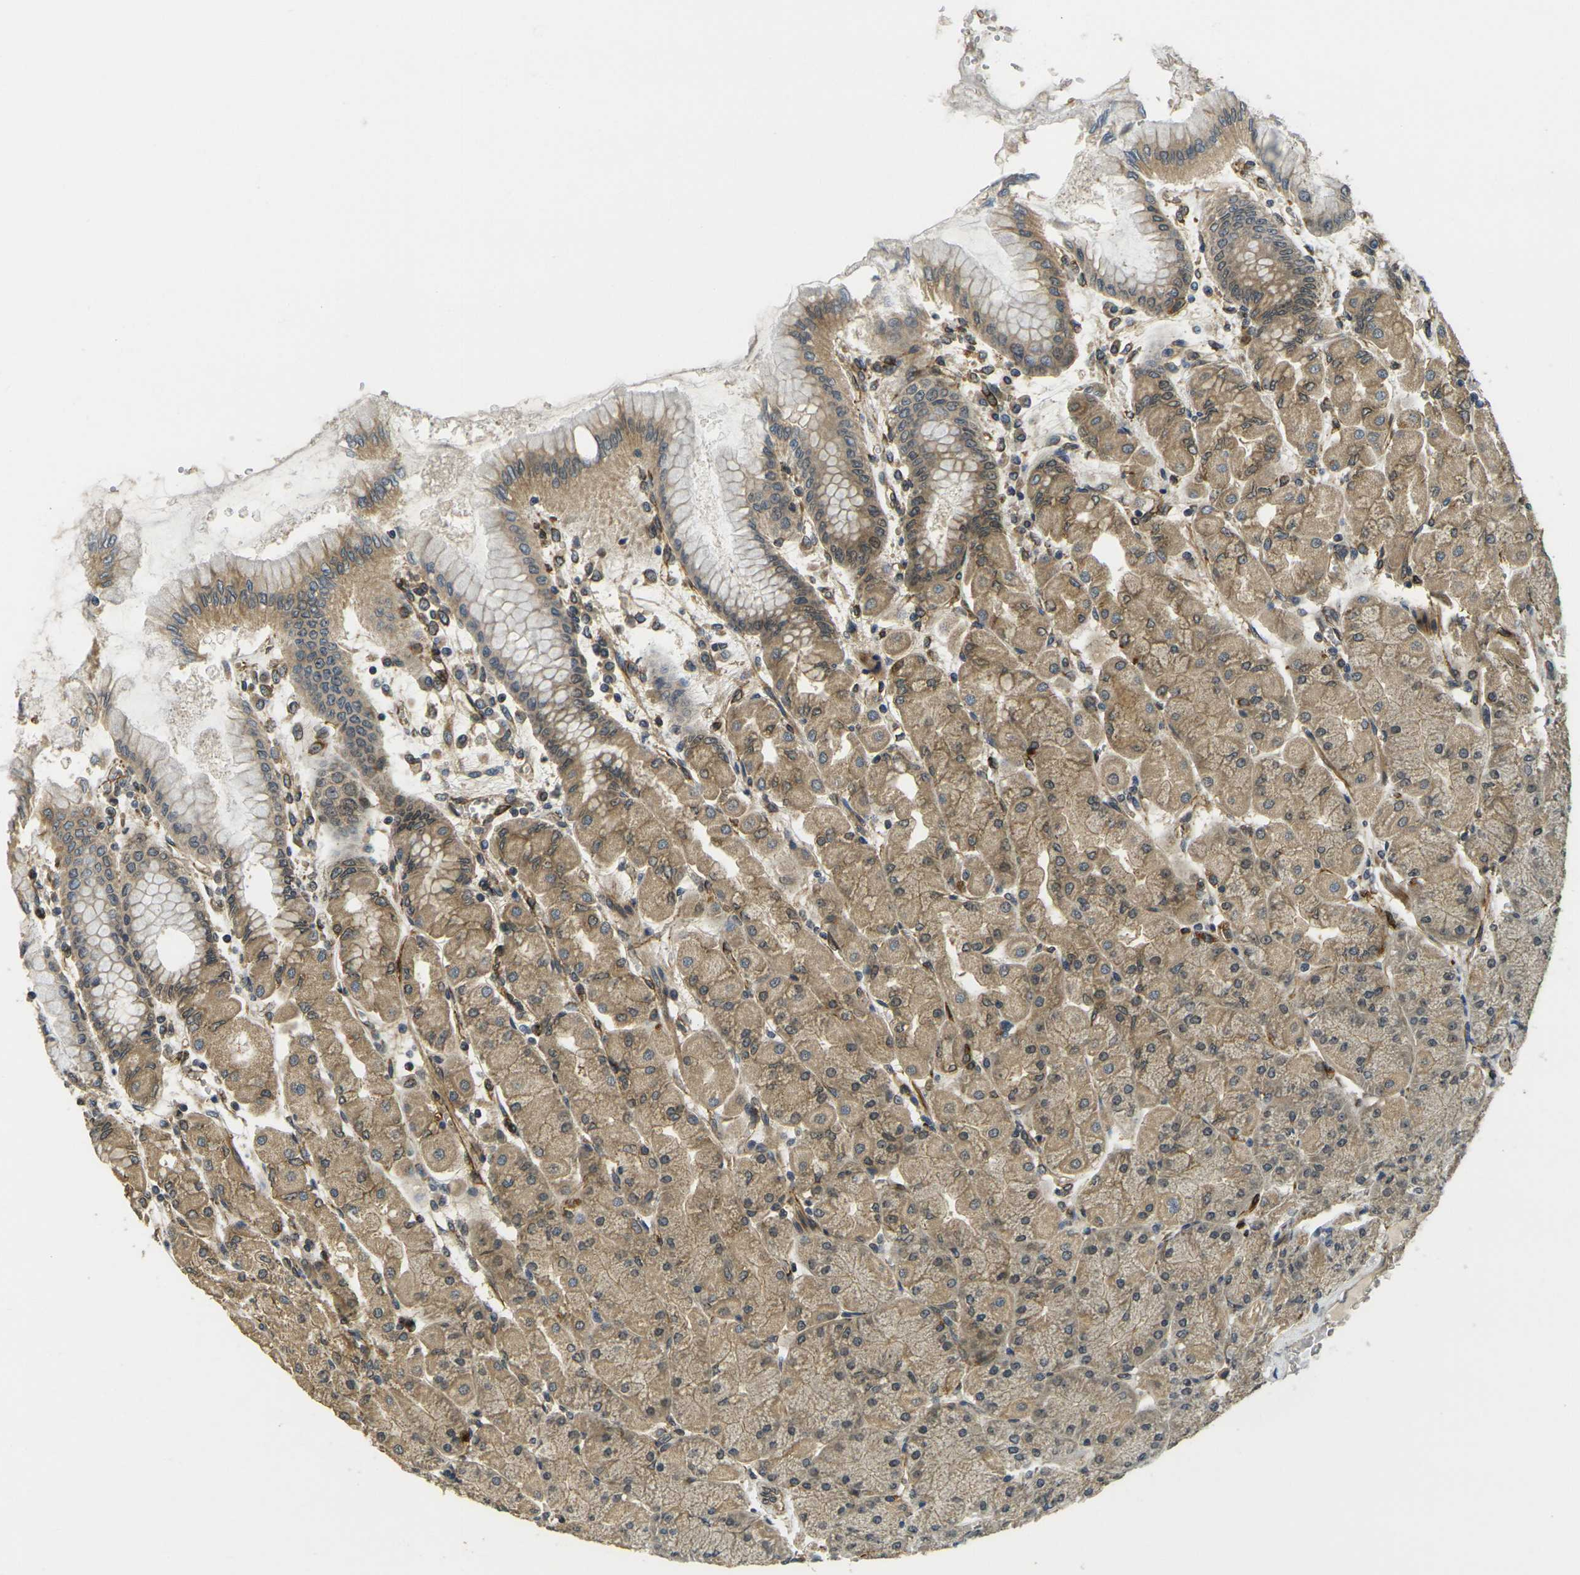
{"staining": {"intensity": "moderate", "quantity": ">75%", "location": "cytoplasmic/membranous"}, "tissue": "stomach", "cell_type": "Glandular cells", "image_type": "normal", "snomed": [{"axis": "morphology", "description": "Normal tissue, NOS"}, {"axis": "topography", "description": "Stomach, upper"}], "caption": "DAB immunohistochemical staining of normal stomach demonstrates moderate cytoplasmic/membranous protein expression in about >75% of glandular cells.", "gene": "FUT11", "patient": {"sex": "female", "age": 56}}